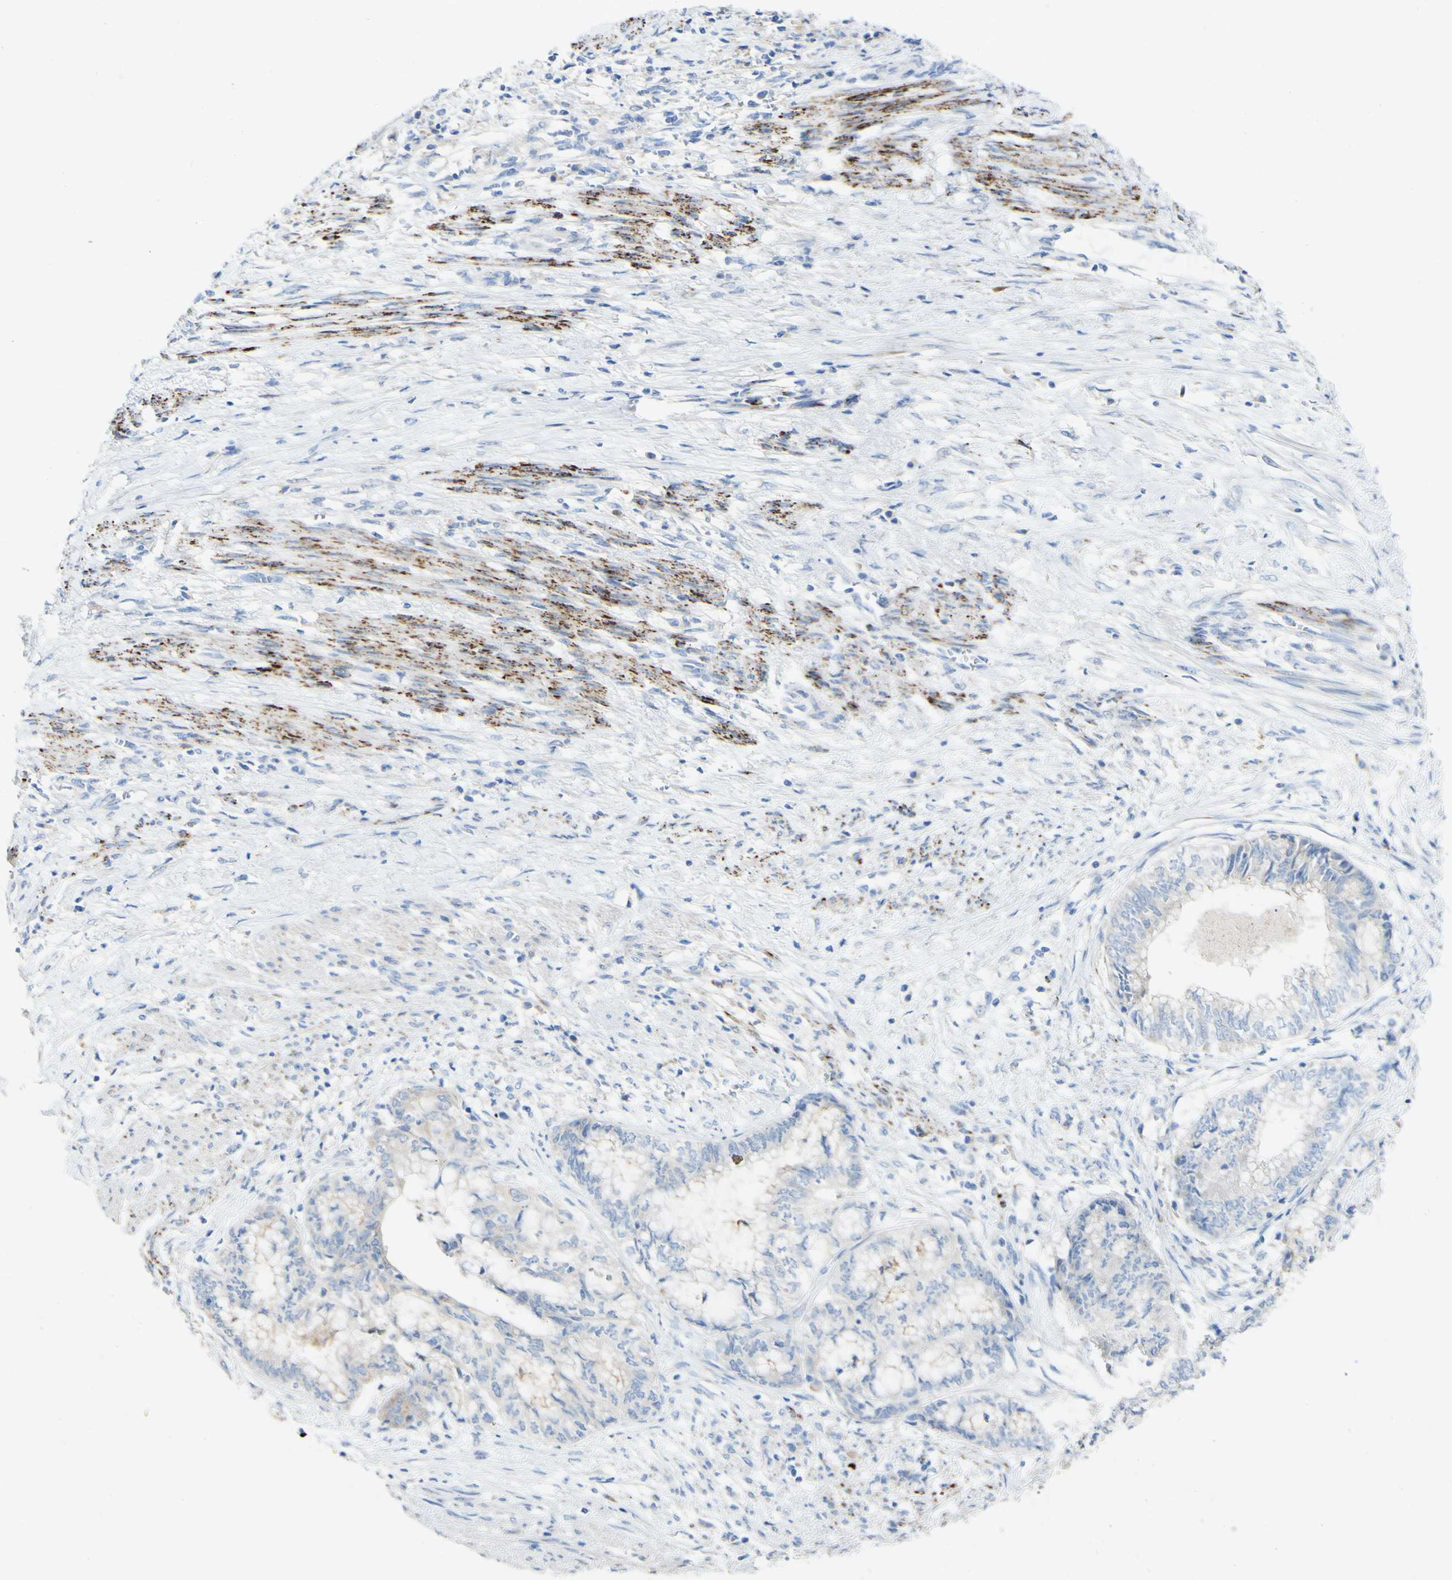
{"staining": {"intensity": "negative", "quantity": "none", "location": "none"}, "tissue": "endometrial cancer", "cell_type": "Tumor cells", "image_type": "cancer", "snomed": [{"axis": "morphology", "description": "Necrosis, NOS"}, {"axis": "morphology", "description": "Adenocarcinoma, NOS"}, {"axis": "topography", "description": "Endometrium"}], "caption": "Histopathology image shows no protein positivity in tumor cells of adenocarcinoma (endometrial) tissue.", "gene": "FGF4", "patient": {"sex": "female", "age": 79}}